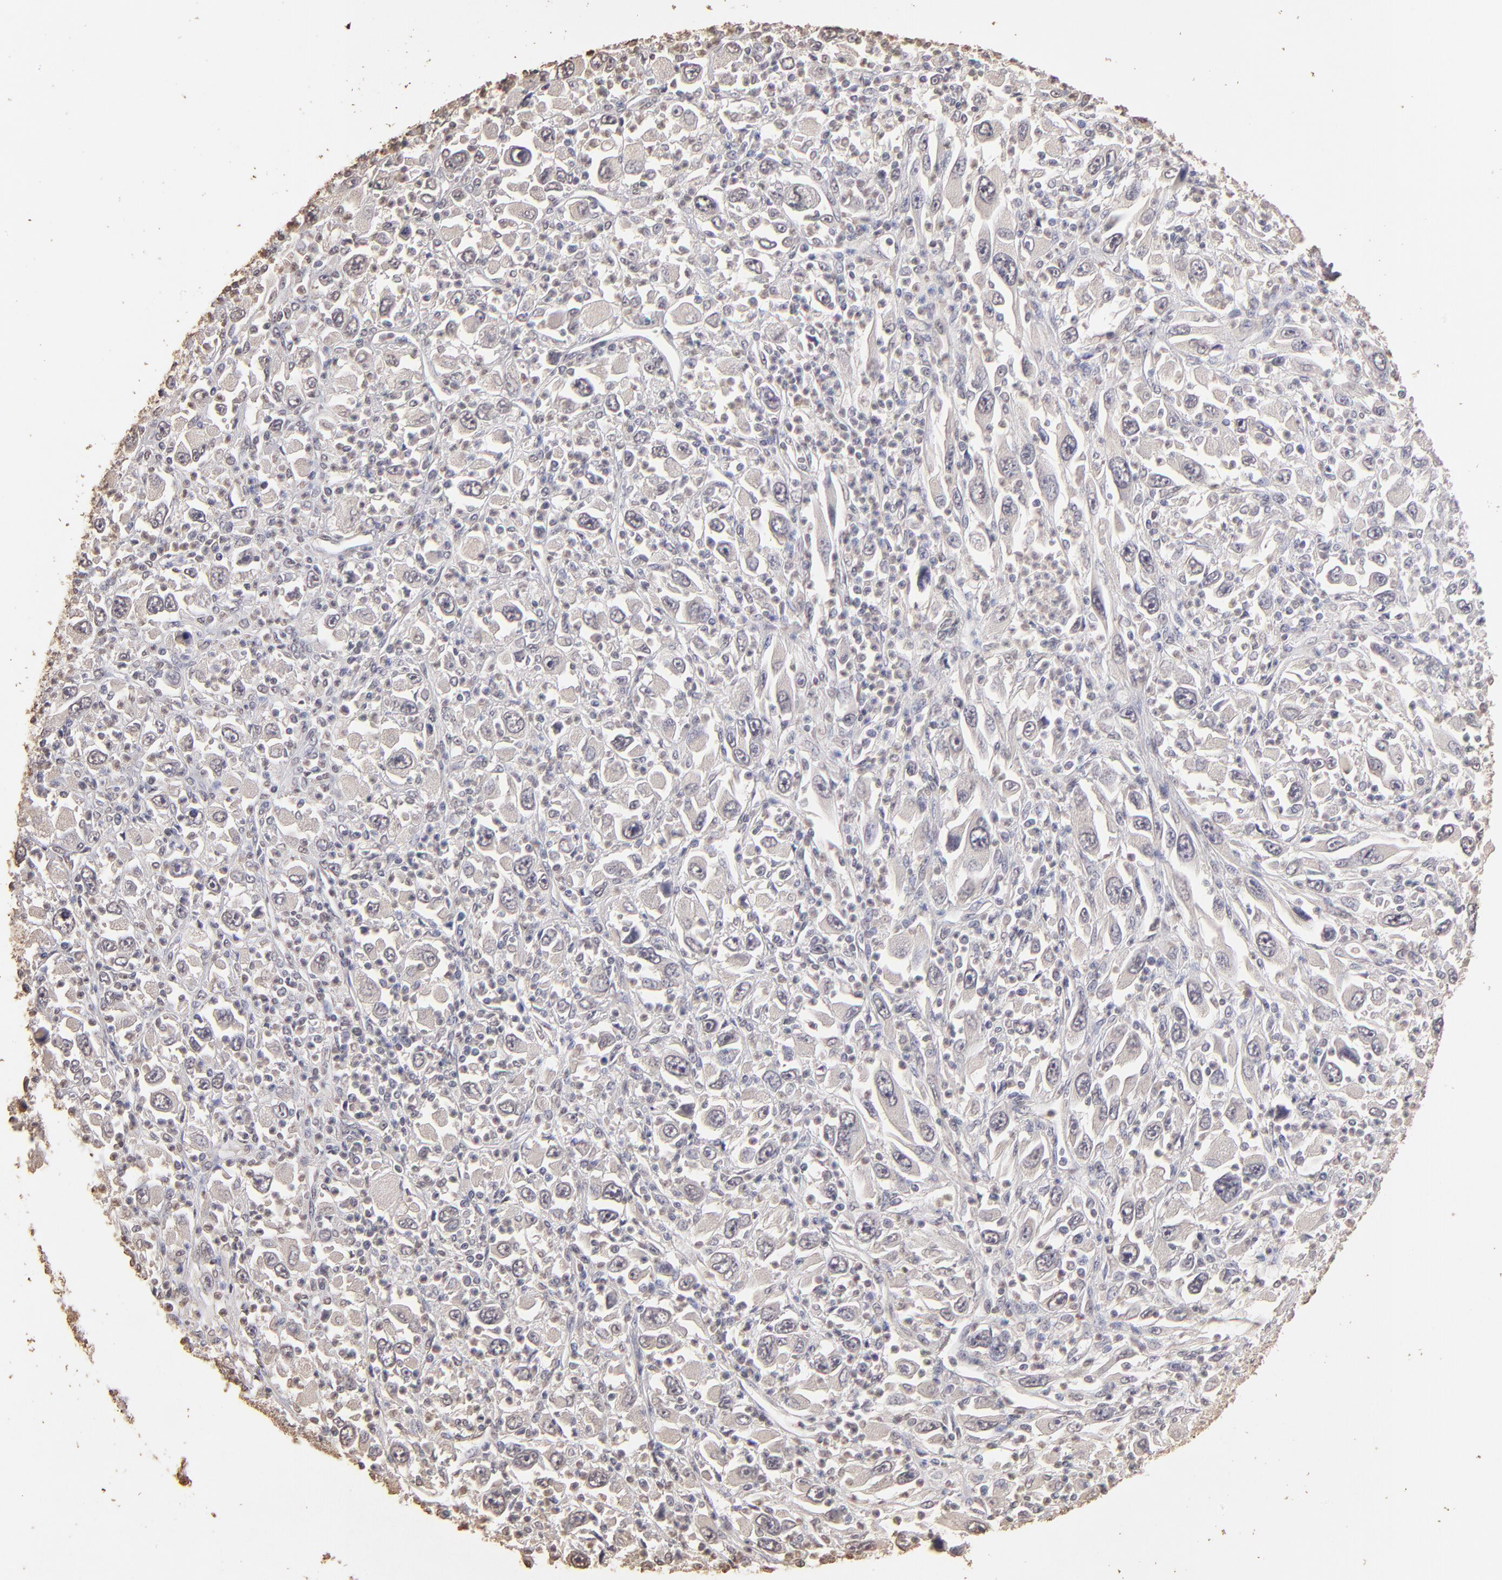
{"staining": {"intensity": "negative", "quantity": "none", "location": "none"}, "tissue": "melanoma", "cell_type": "Tumor cells", "image_type": "cancer", "snomed": [{"axis": "morphology", "description": "Malignant melanoma, Metastatic site"}, {"axis": "topography", "description": "Skin"}], "caption": "Immunohistochemical staining of human malignant melanoma (metastatic site) displays no significant expression in tumor cells. (IHC, brightfield microscopy, high magnification).", "gene": "OPHN1", "patient": {"sex": "female", "age": 56}}